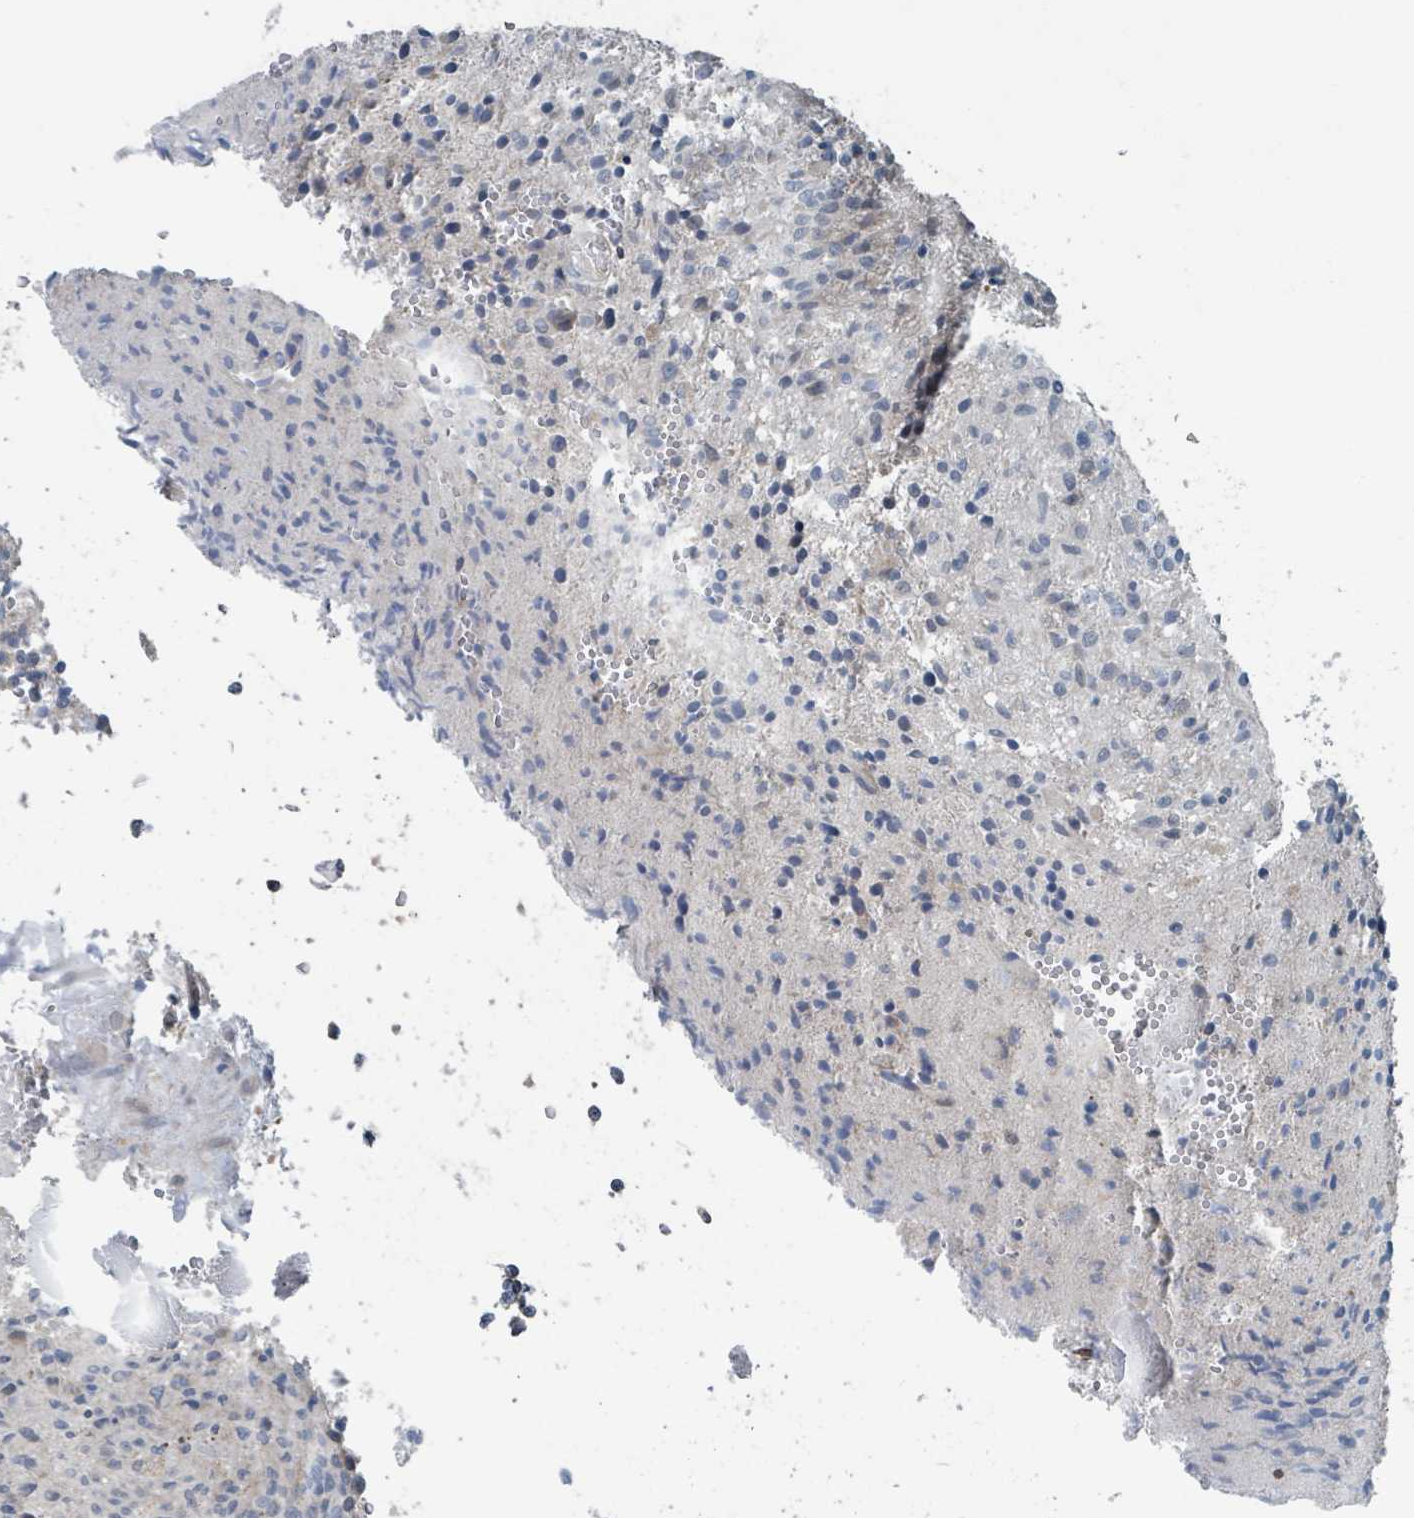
{"staining": {"intensity": "negative", "quantity": "none", "location": "none"}, "tissue": "glioma", "cell_type": "Tumor cells", "image_type": "cancer", "snomed": [{"axis": "morphology", "description": "Normal tissue, NOS"}, {"axis": "morphology", "description": "Glioma, malignant, High grade"}, {"axis": "topography", "description": "Cerebral cortex"}], "caption": "Histopathology image shows no significant protein expression in tumor cells of malignant high-grade glioma. (DAB (3,3'-diaminobenzidine) immunohistochemistry (IHC) with hematoxylin counter stain).", "gene": "ACBD4", "patient": {"sex": "male", "age": 56}}